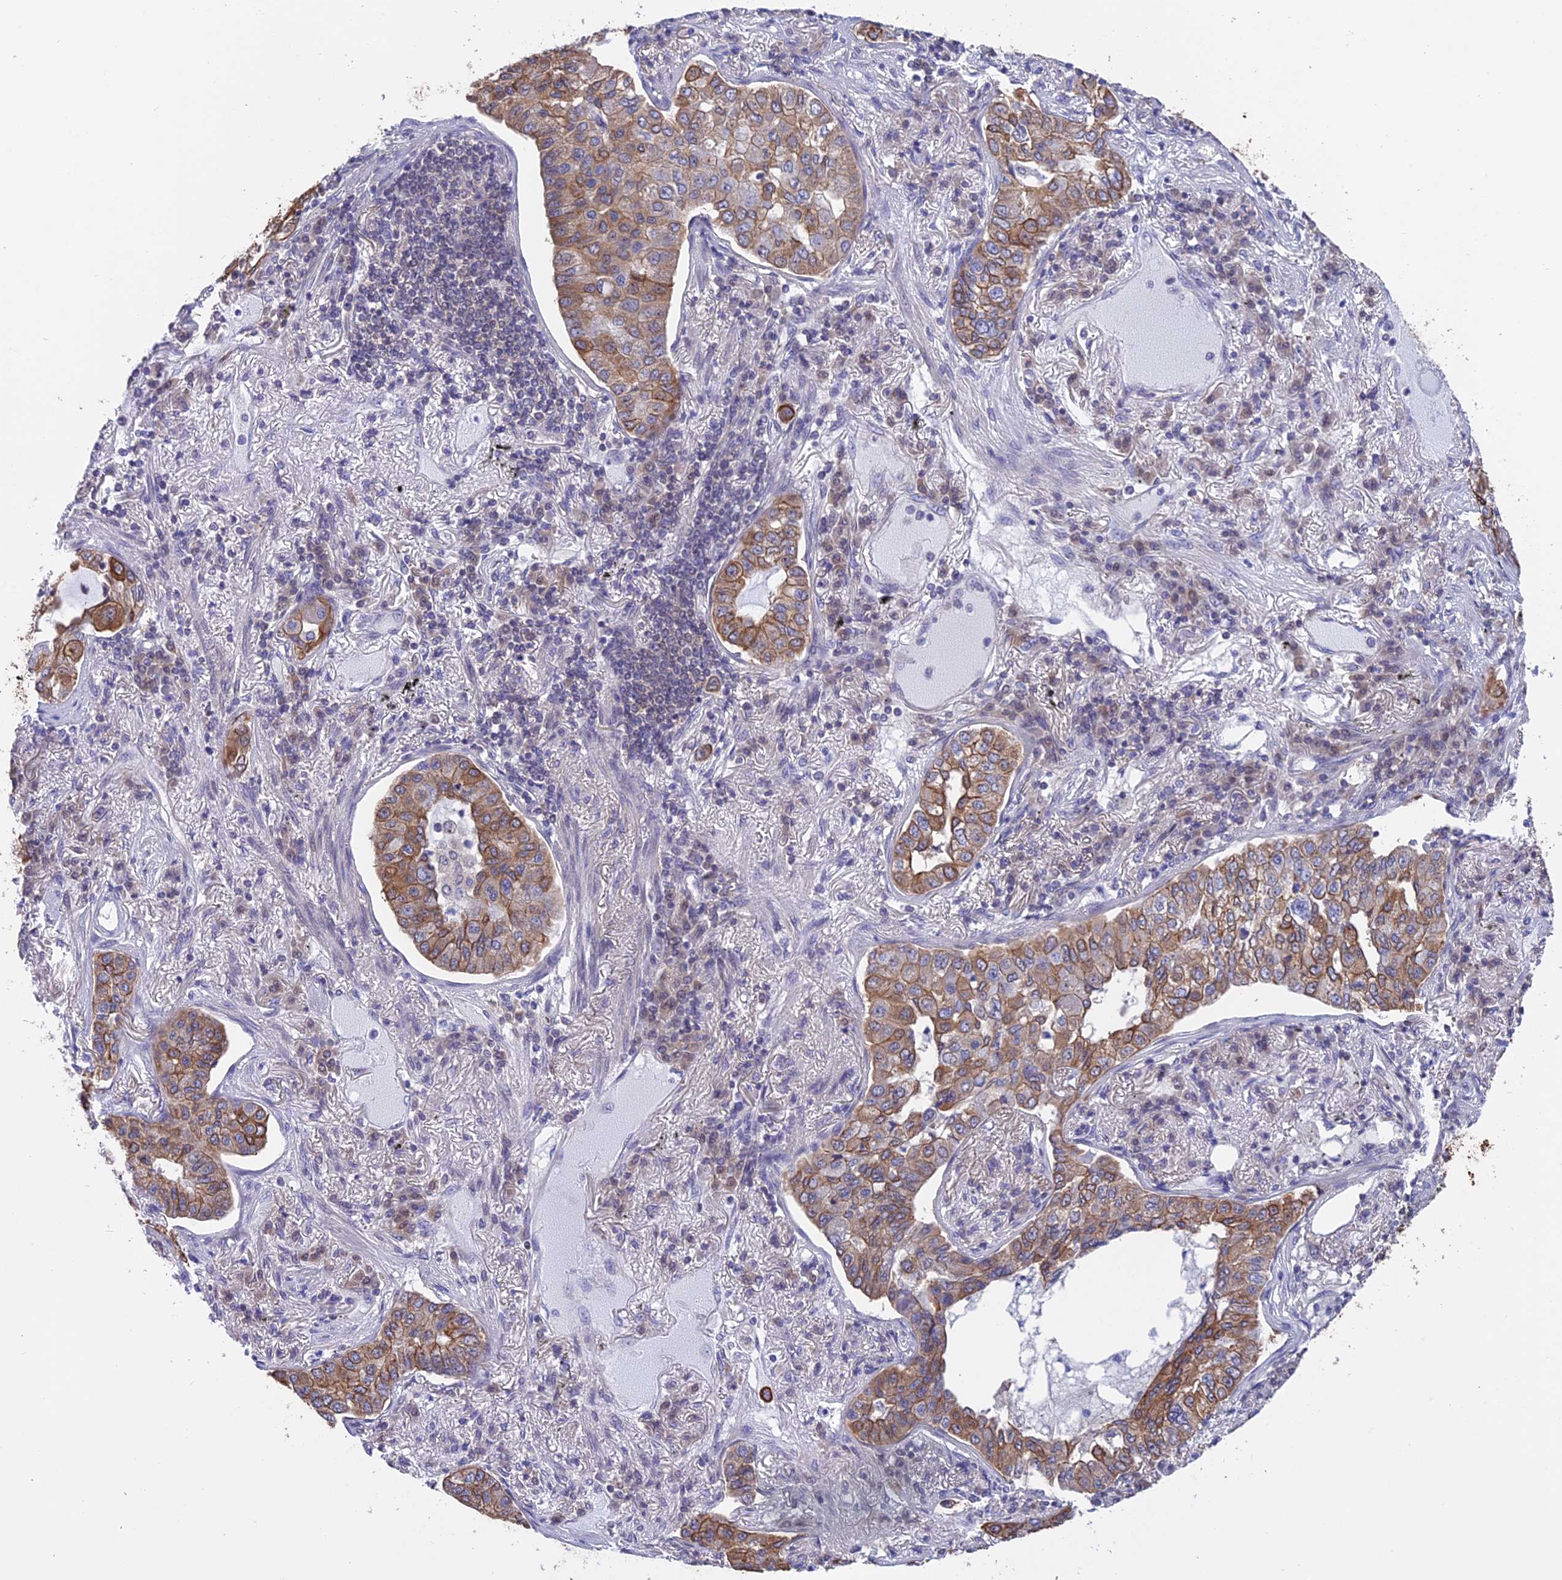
{"staining": {"intensity": "moderate", "quantity": ">75%", "location": "cytoplasmic/membranous"}, "tissue": "lung cancer", "cell_type": "Tumor cells", "image_type": "cancer", "snomed": [{"axis": "morphology", "description": "Adenocarcinoma, NOS"}, {"axis": "topography", "description": "Lung"}], "caption": "Protein staining shows moderate cytoplasmic/membranous positivity in approximately >75% of tumor cells in lung adenocarcinoma.", "gene": "STUB1", "patient": {"sex": "male", "age": 49}}